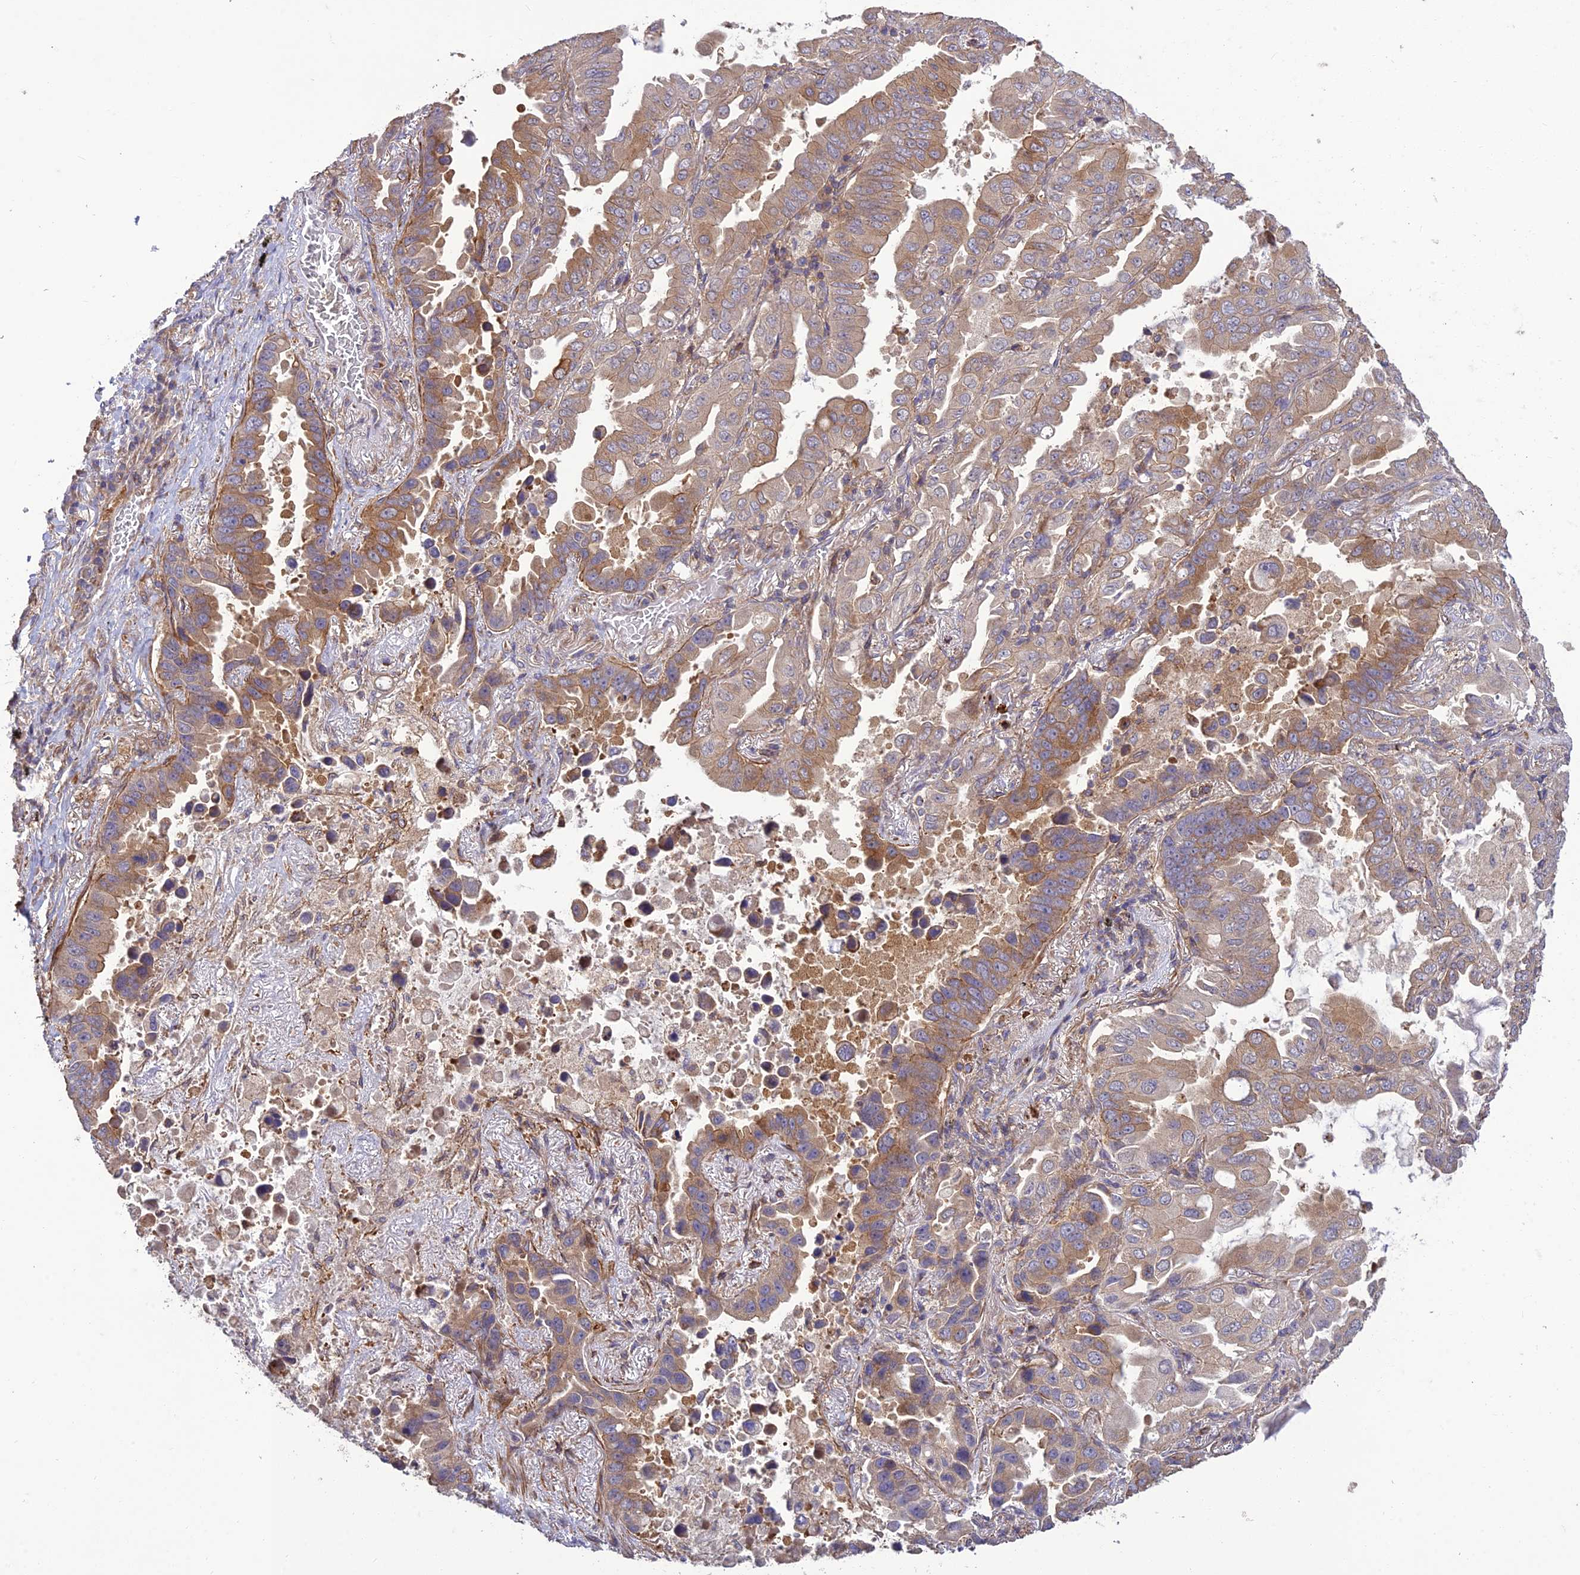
{"staining": {"intensity": "moderate", "quantity": ">75%", "location": "cytoplasmic/membranous"}, "tissue": "lung cancer", "cell_type": "Tumor cells", "image_type": "cancer", "snomed": [{"axis": "morphology", "description": "Adenocarcinoma, NOS"}, {"axis": "topography", "description": "Lung"}], "caption": "Immunohistochemistry (IHC) (DAB (3,3'-diaminobenzidine)) staining of adenocarcinoma (lung) reveals moderate cytoplasmic/membranous protein expression in about >75% of tumor cells. (DAB = brown stain, brightfield microscopy at high magnification).", "gene": "TMEM131L", "patient": {"sex": "male", "age": 64}}